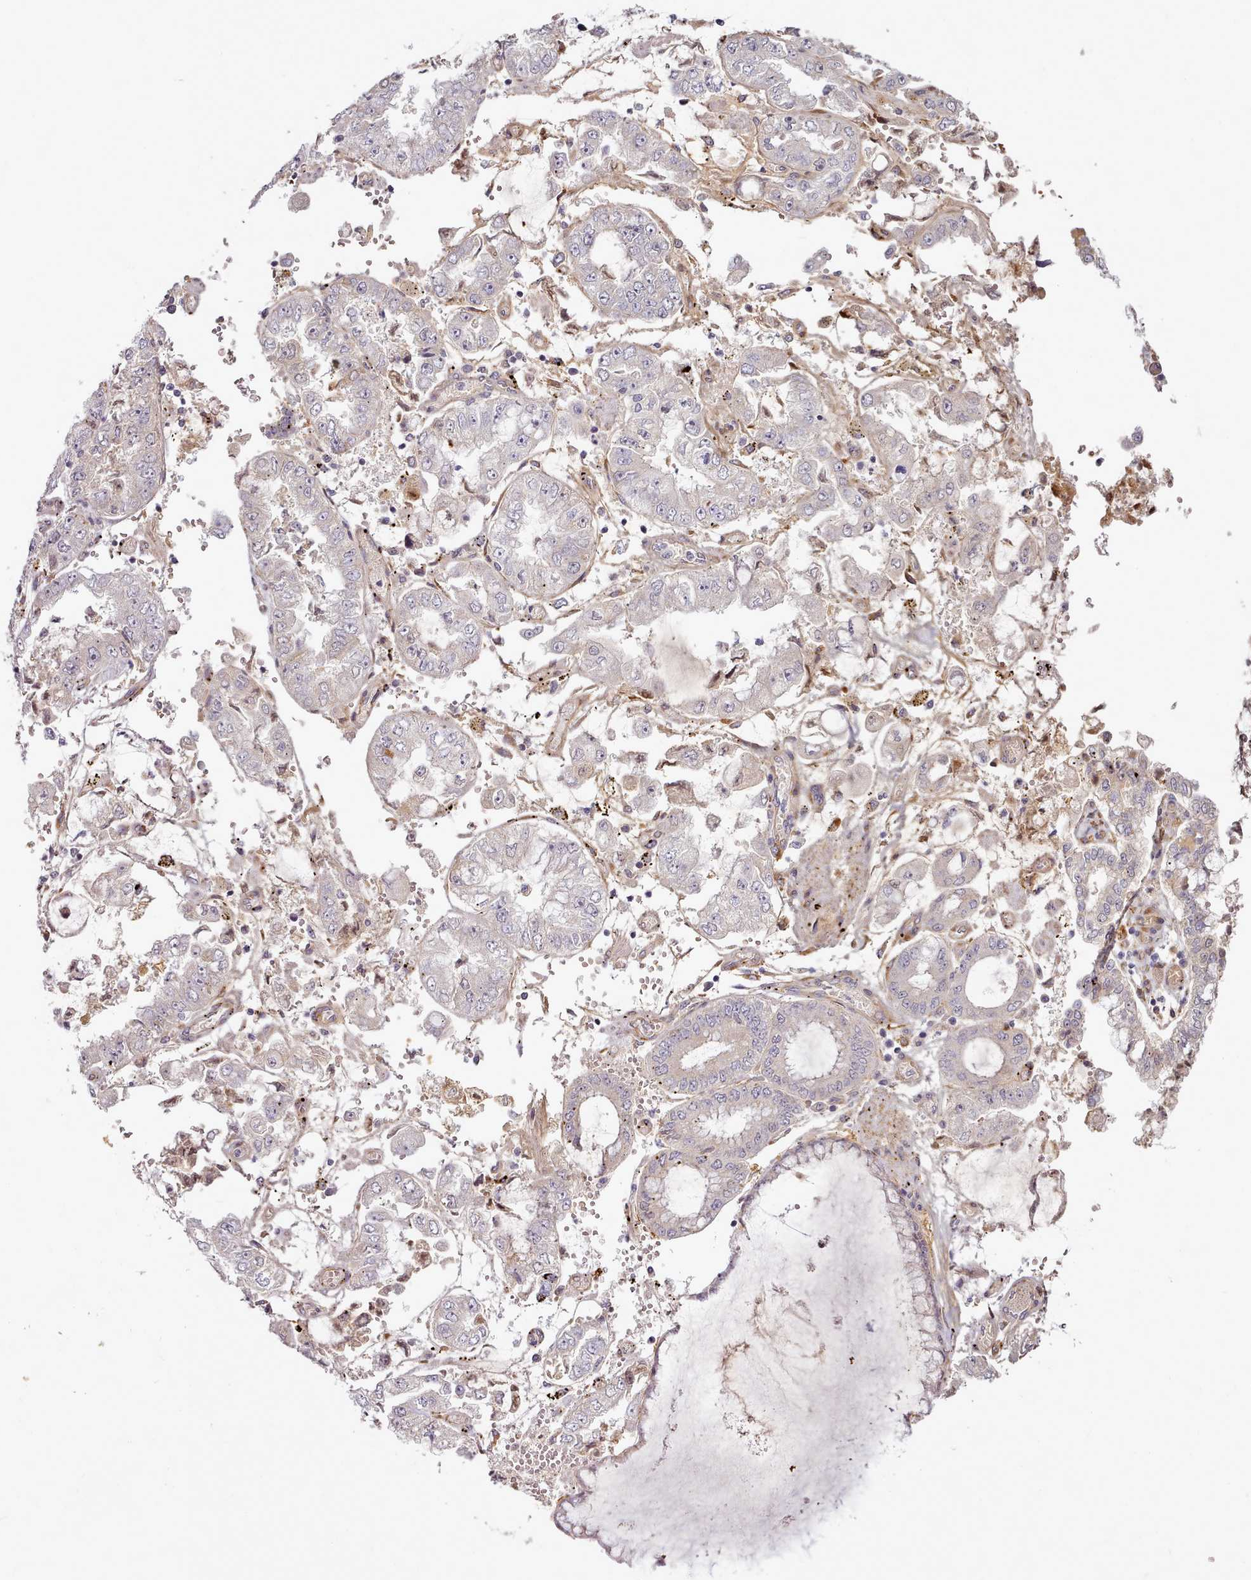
{"staining": {"intensity": "negative", "quantity": "none", "location": "none"}, "tissue": "stomach cancer", "cell_type": "Tumor cells", "image_type": "cancer", "snomed": [{"axis": "morphology", "description": "Adenocarcinoma, NOS"}, {"axis": "topography", "description": "Stomach"}], "caption": "Immunohistochemistry micrograph of human stomach cancer (adenocarcinoma) stained for a protein (brown), which displays no staining in tumor cells. (Stains: DAB (3,3'-diaminobenzidine) IHC with hematoxylin counter stain, Microscopy: brightfield microscopy at high magnification).", "gene": "C1QTNF5", "patient": {"sex": "male", "age": 76}}